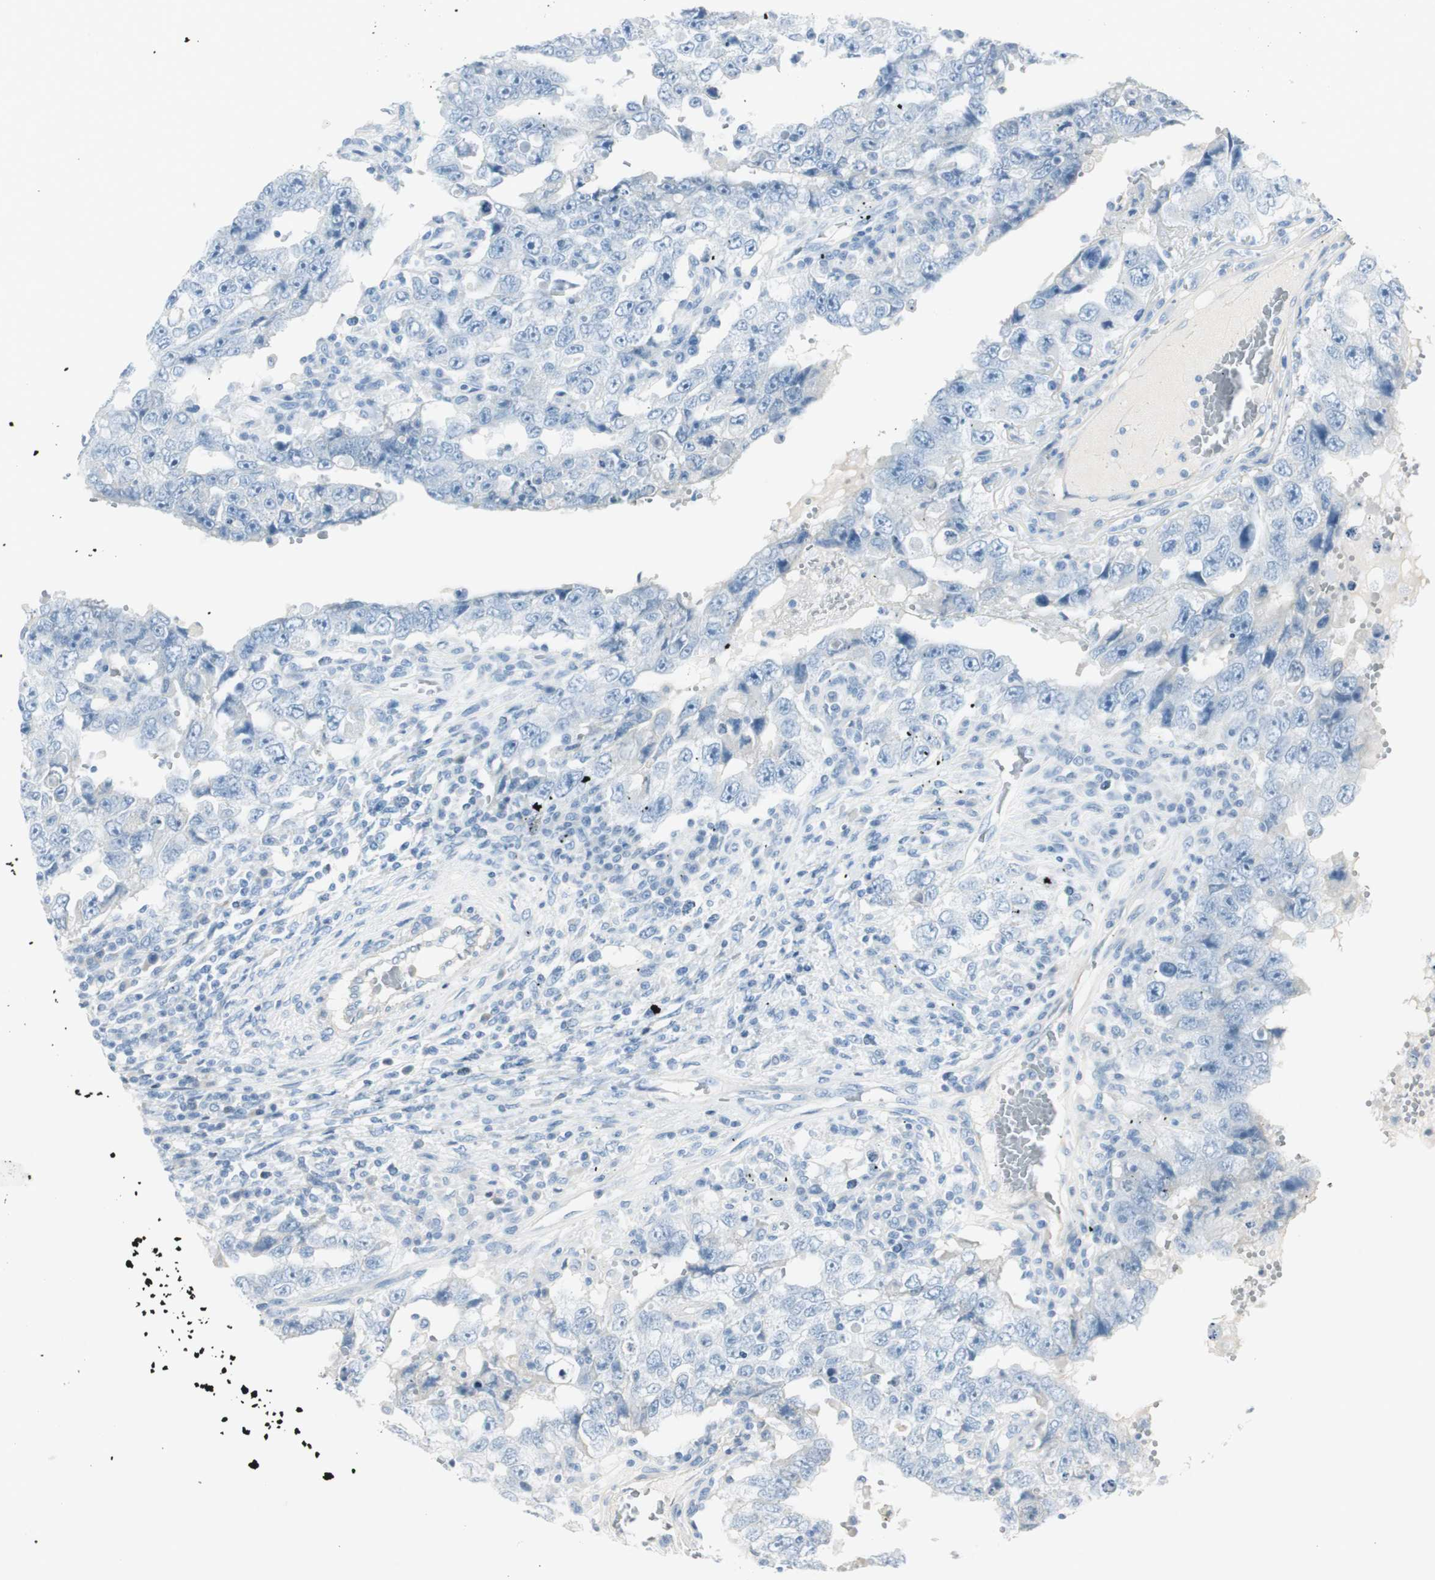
{"staining": {"intensity": "negative", "quantity": "none", "location": "none"}, "tissue": "testis cancer", "cell_type": "Tumor cells", "image_type": "cancer", "snomed": [{"axis": "morphology", "description": "Carcinoma, Embryonal, NOS"}, {"axis": "topography", "description": "Testis"}], "caption": "This is a histopathology image of IHC staining of testis embryonal carcinoma, which shows no expression in tumor cells.", "gene": "CDHR5", "patient": {"sex": "male", "age": 26}}